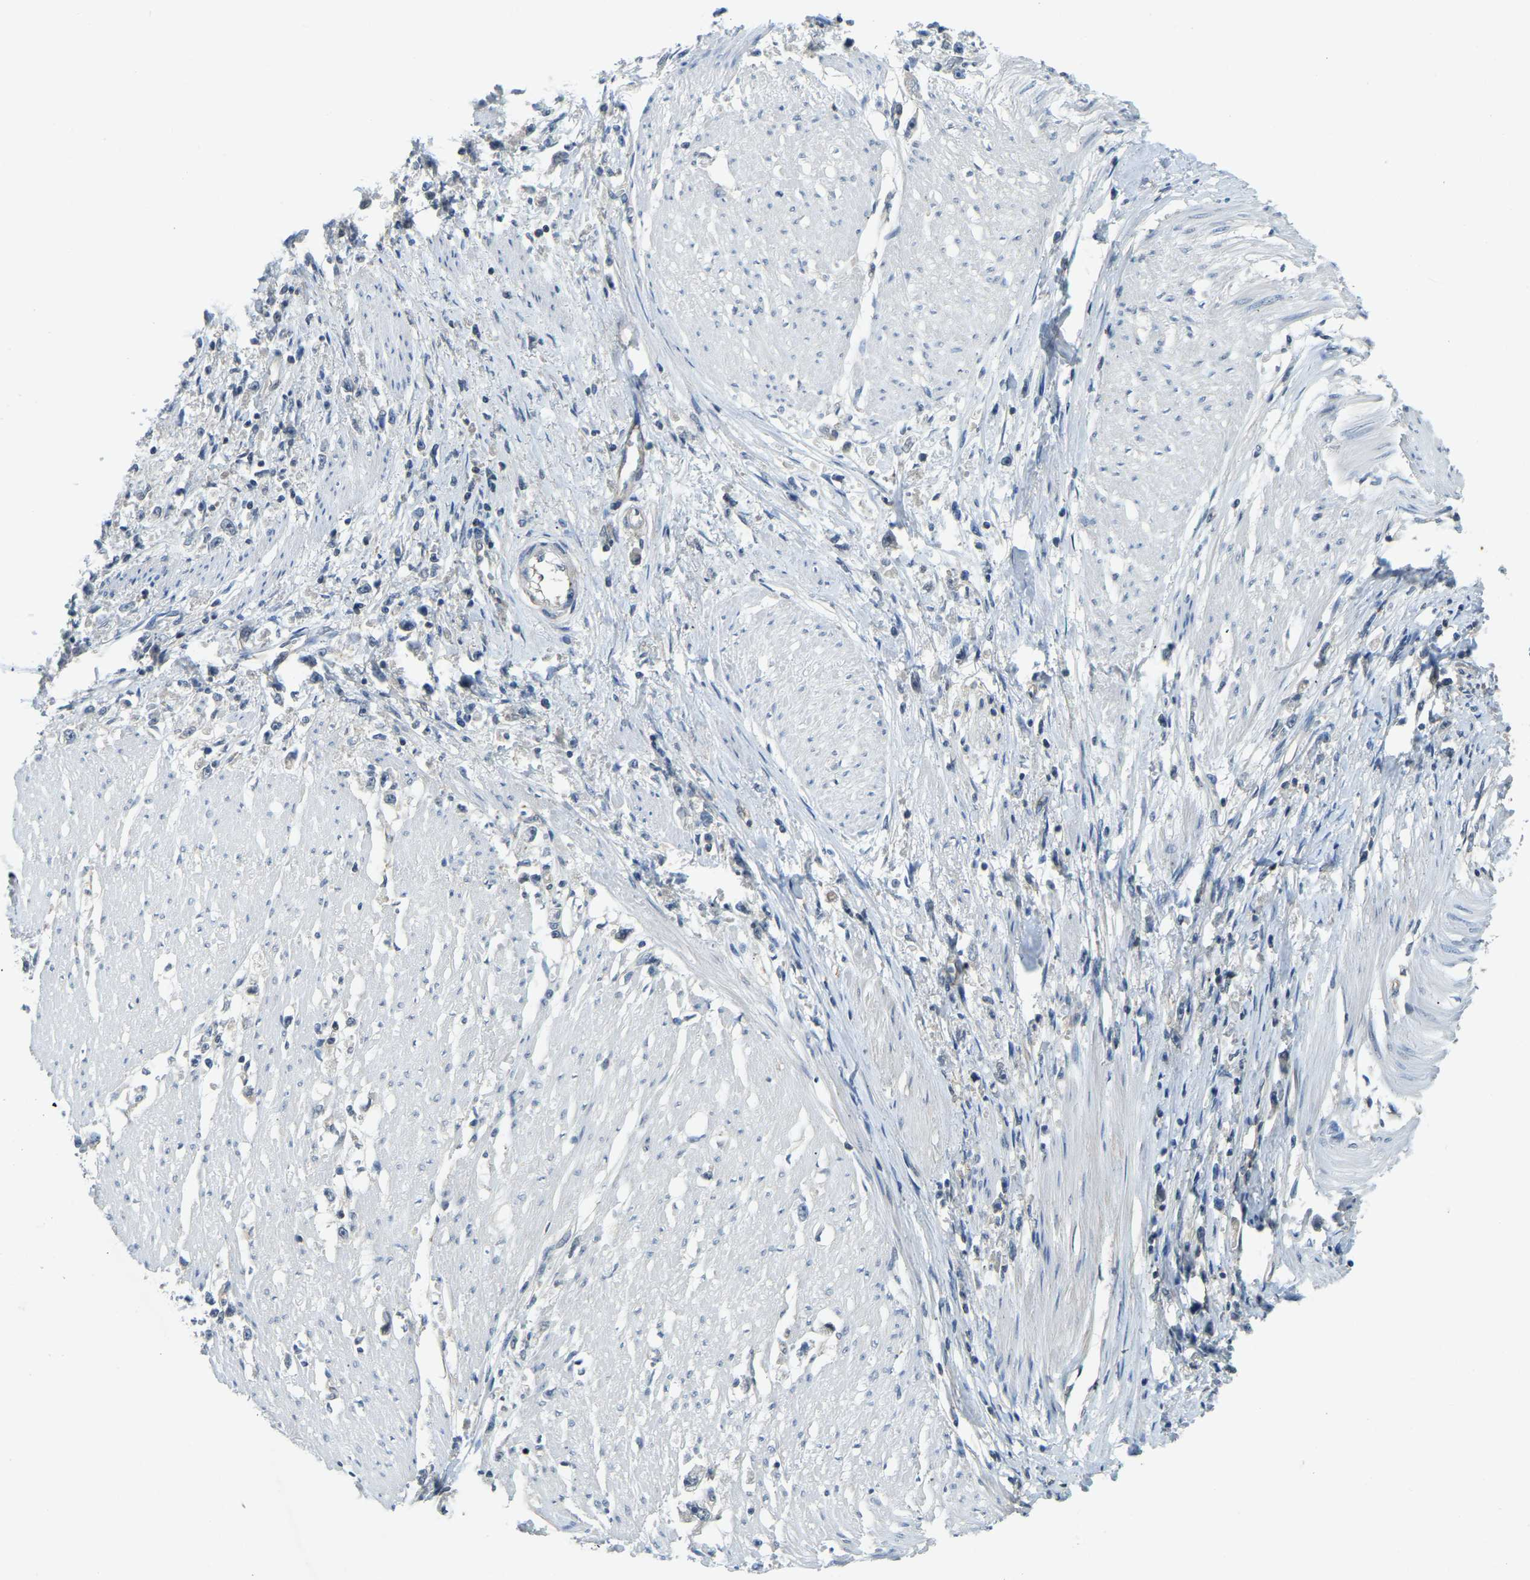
{"staining": {"intensity": "negative", "quantity": "none", "location": "none"}, "tissue": "stomach cancer", "cell_type": "Tumor cells", "image_type": "cancer", "snomed": [{"axis": "morphology", "description": "Adenocarcinoma, NOS"}, {"axis": "topography", "description": "Stomach"}], "caption": "DAB (3,3'-diaminobenzidine) immunohistochemical staining of stomach cancer demonstrates no significant staining in tumor cells.", "gene": "AHNAK", "patient": {"sex": "female", "age": 59}}